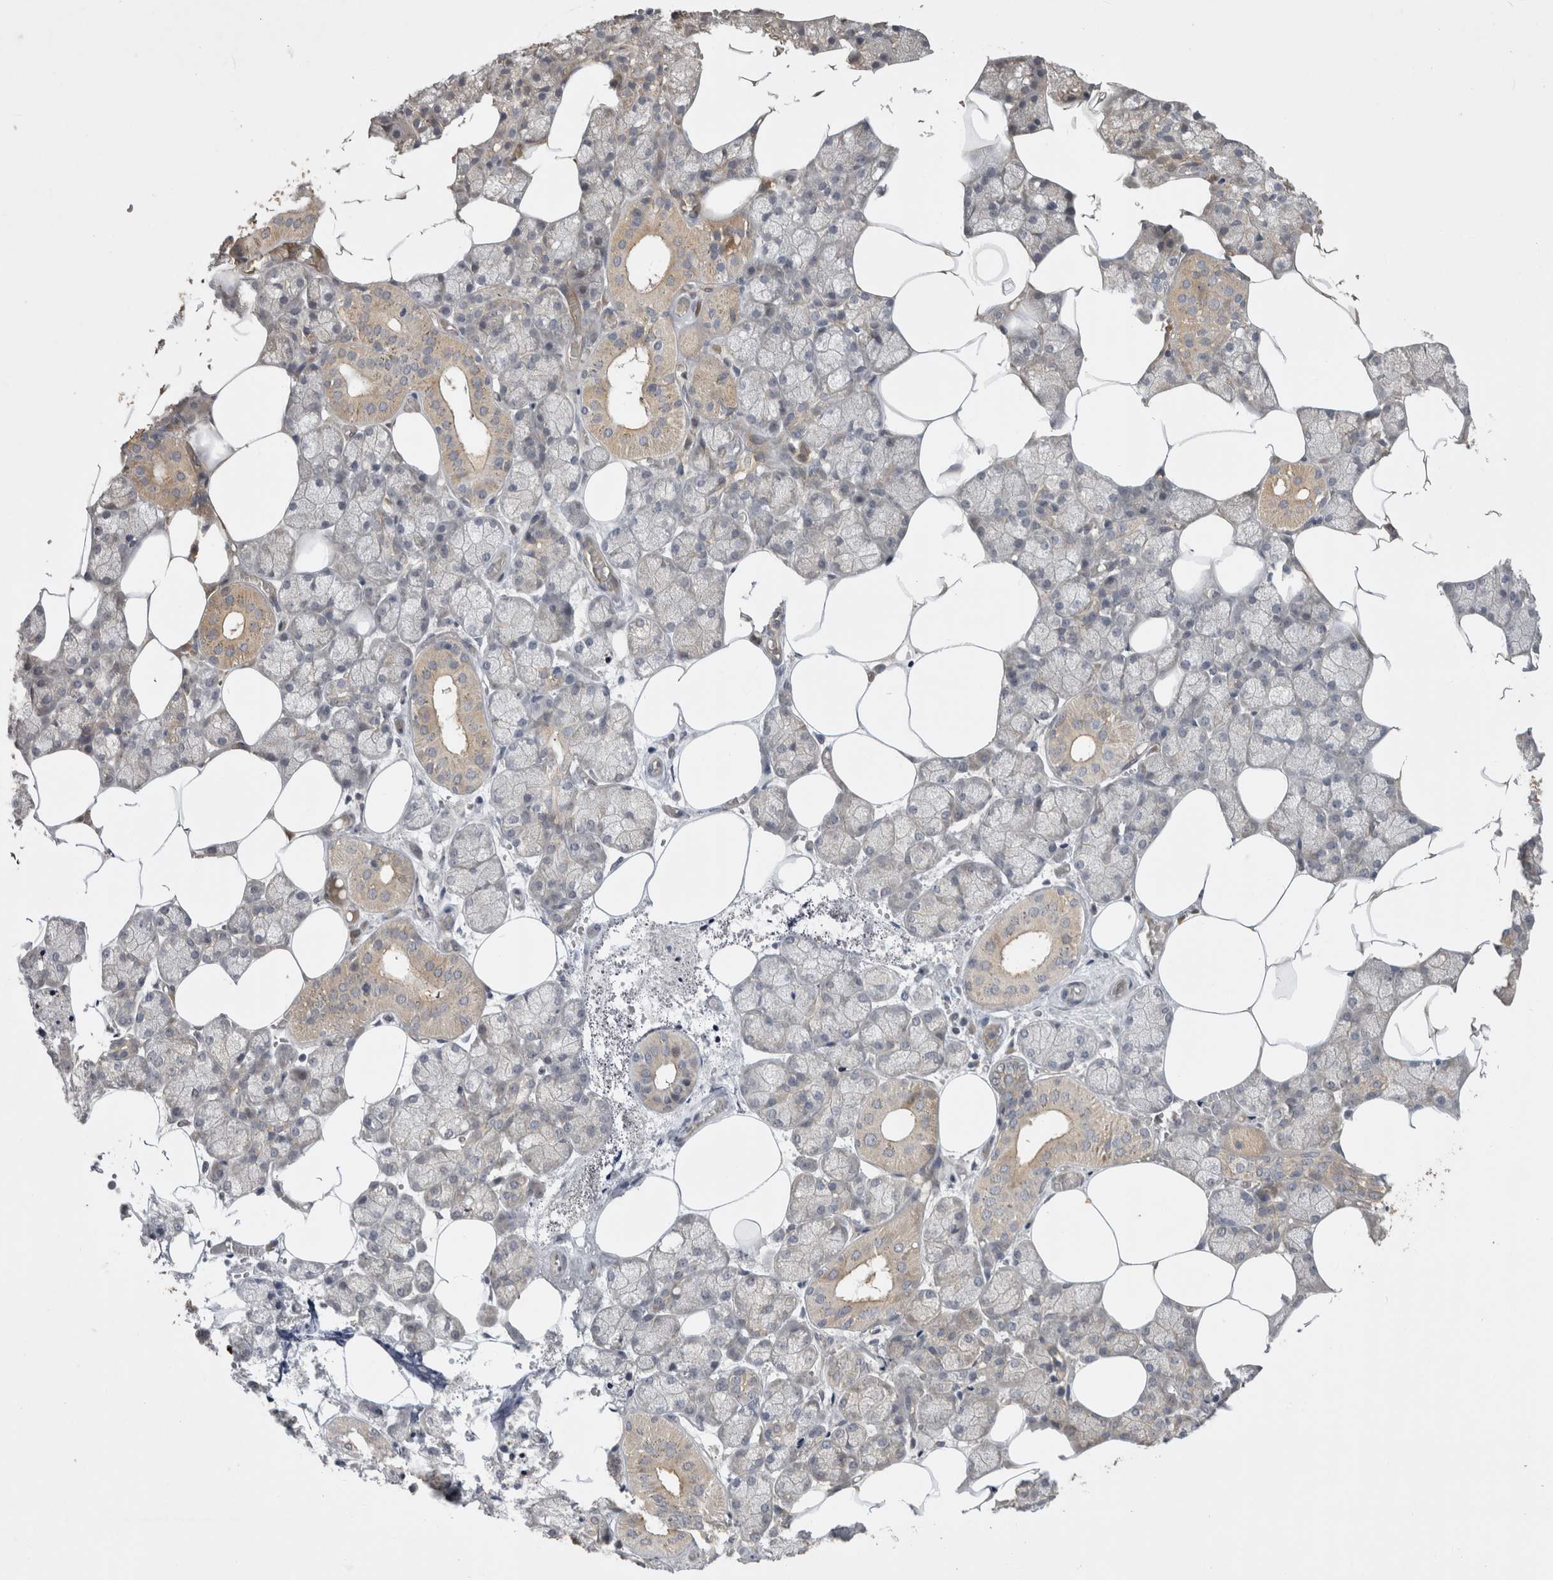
{"staining": {"intensity": "weak", "quantity": "25%-75%", "location": "cytoplasmic/membranous"}, "tissue": "salivary gland", "cell_type": "Glandular cells", "image_type": "normal", "snomed": [{"axis": "morphology", "description": "Normal tissue, NOS"}, {"axis": "topography", "description": "Salivary gland"}], "caption": "Normal salivary gland was stained to show a protein in brown. There is low levels of weak cytoplasmic/membranous staining in about 25%-75% of glandular cells. (brown staining indicates protein expression, while blue staining denotes nuclei).", "gene": "PPP1R42", "patient": {"sex": "male", "age": 62}}